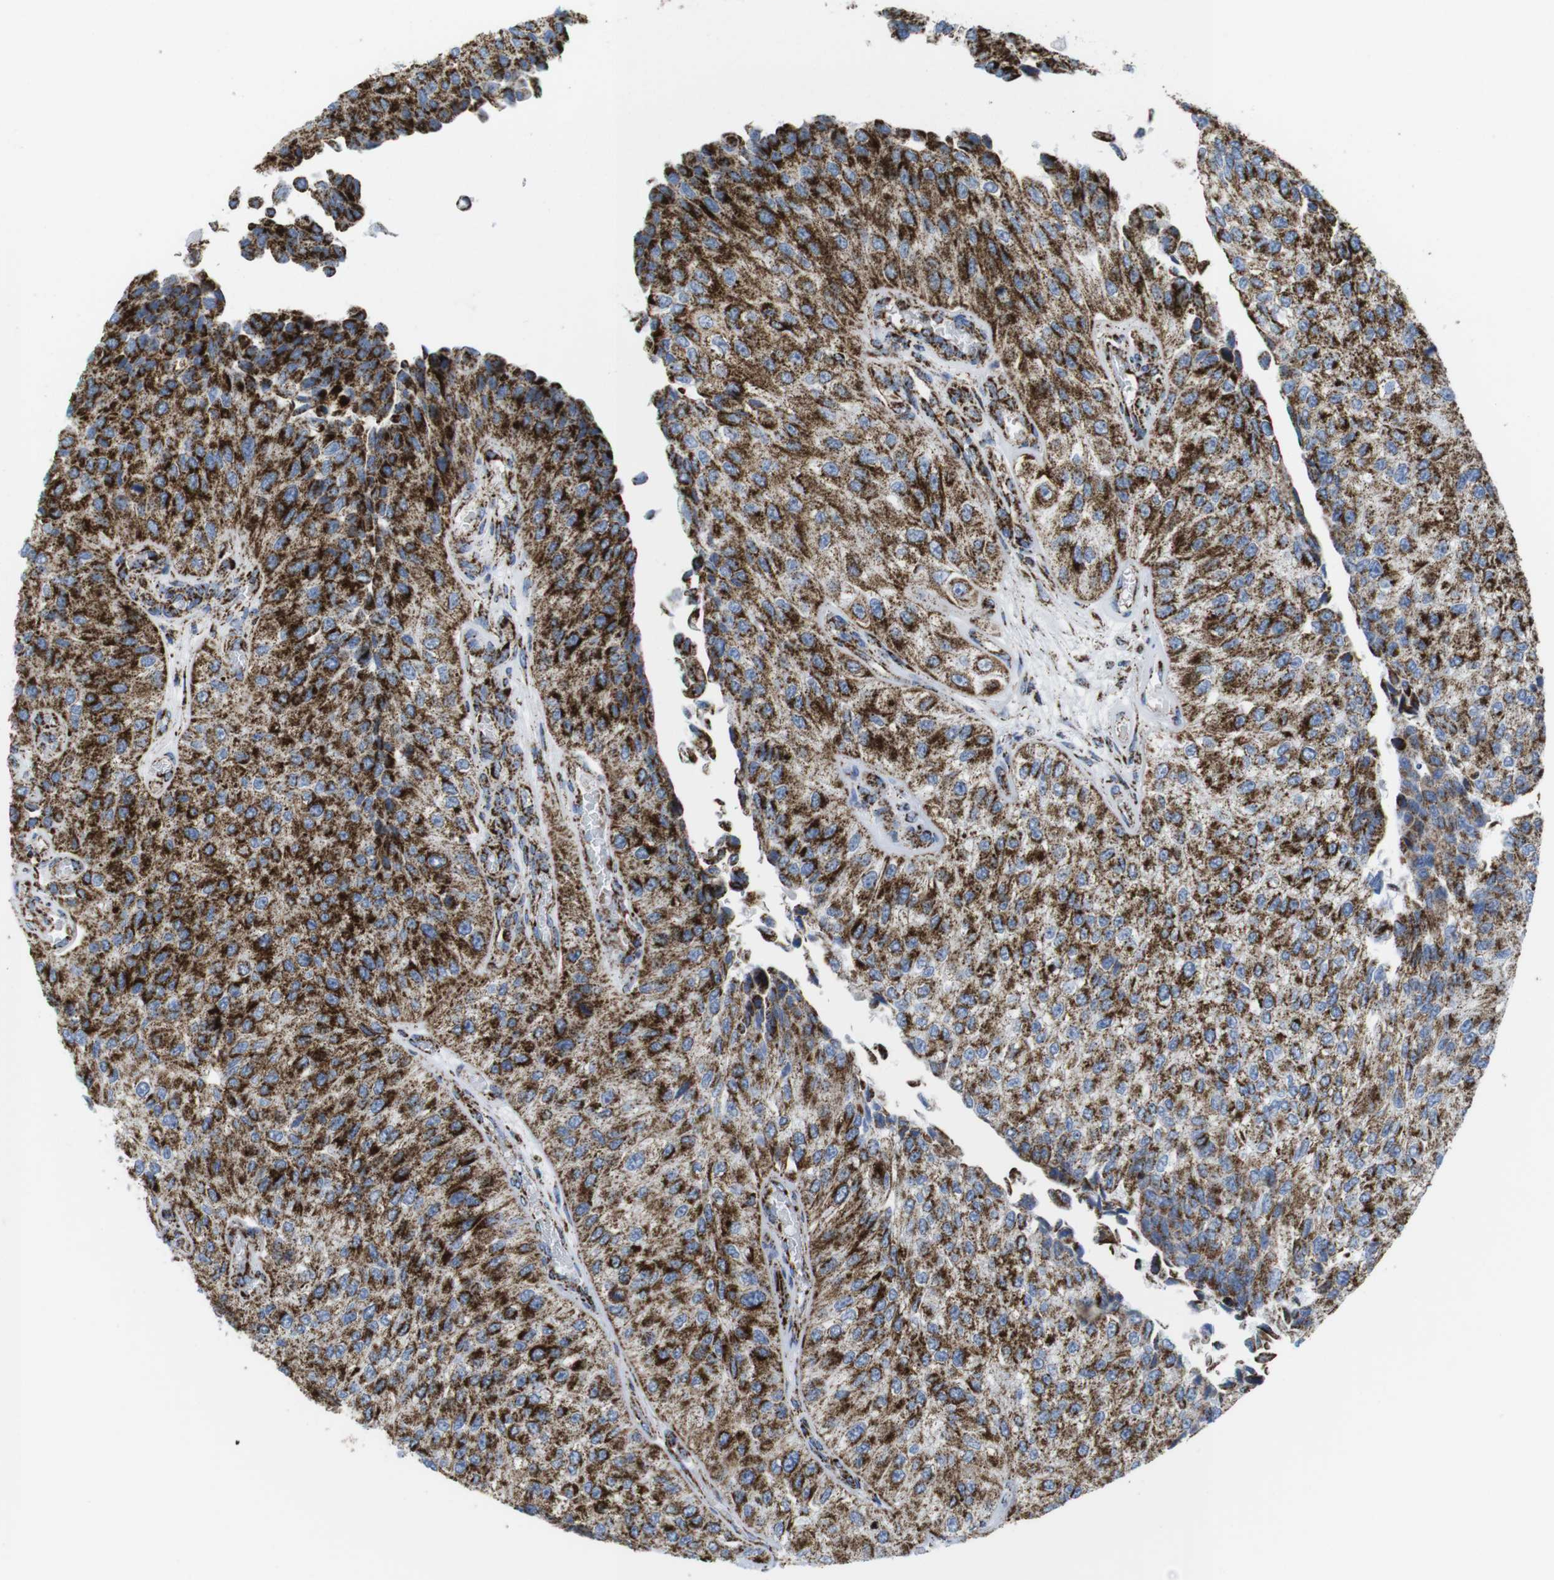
{"staining": {"intensity": "strong", "quantity": ">75%", "location": "cytoplasmic/membranous"}, "tissue": "urothelial cancer", "cell_type": "Tumor cells", "image_type": "cancer", "snomed": [{"axis": "morphology", "description": "Urothelial carcinoma, High grade"}, {"axis": "topography", "description": "Kidney"}, {"axis": "topography", "description": "Urinary bladder"}], "caption": "About >75% of tumor cells in urothelial cancer reveal strong cytoplasmic/membranous protein staining as visualized by brown immunohistochemical staining.", "gene": "ATP5PO", "patient": {"sex": "male", "age": 77}}